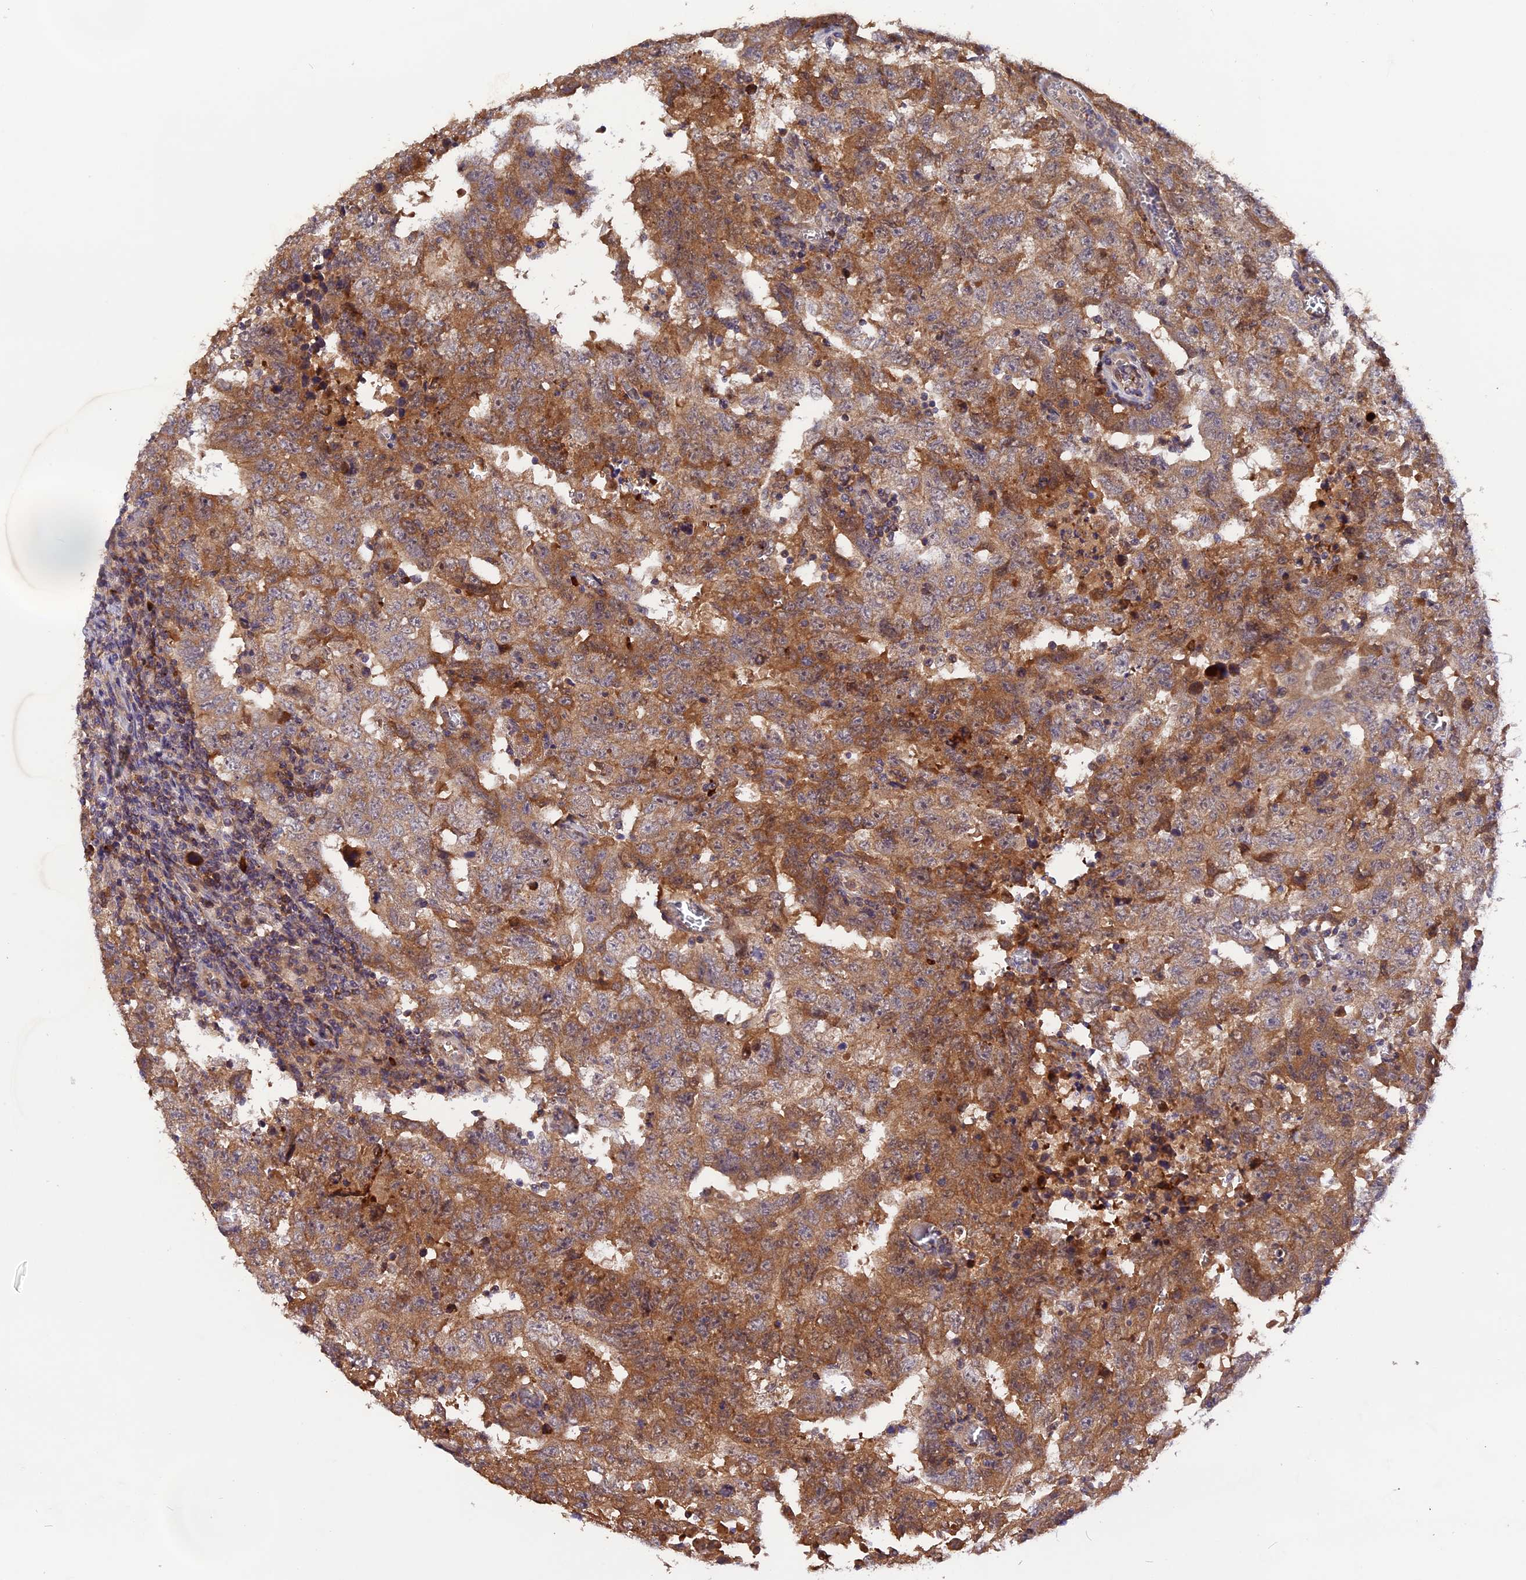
{"staining": {"intensity": "moderate", "quantity": ">75%", "location": "cytoplasmic/membranous"}, "tissue": "testis cancer", "cell_type": "Tumor cells", "image_type": "cancer", "snomed": [{"axis": "morphology", "description": "Carcinoma, Embryonal, NOS"}, {"axis": "topography", "description": "Testis"}], "caption": "Immunohistochemical staining of human testis embryonal carcinoma shows medium levels of moderate cytoplasmic/membranous protein positivity in approximately >75% of tumor cells. The staining is performed using DAB brown chromogen to label protein expression. The nuclei are counter-stained blue using hematoxylin.", "gene": "MARK4", "patient": {"sex": "male", "age": 26}}